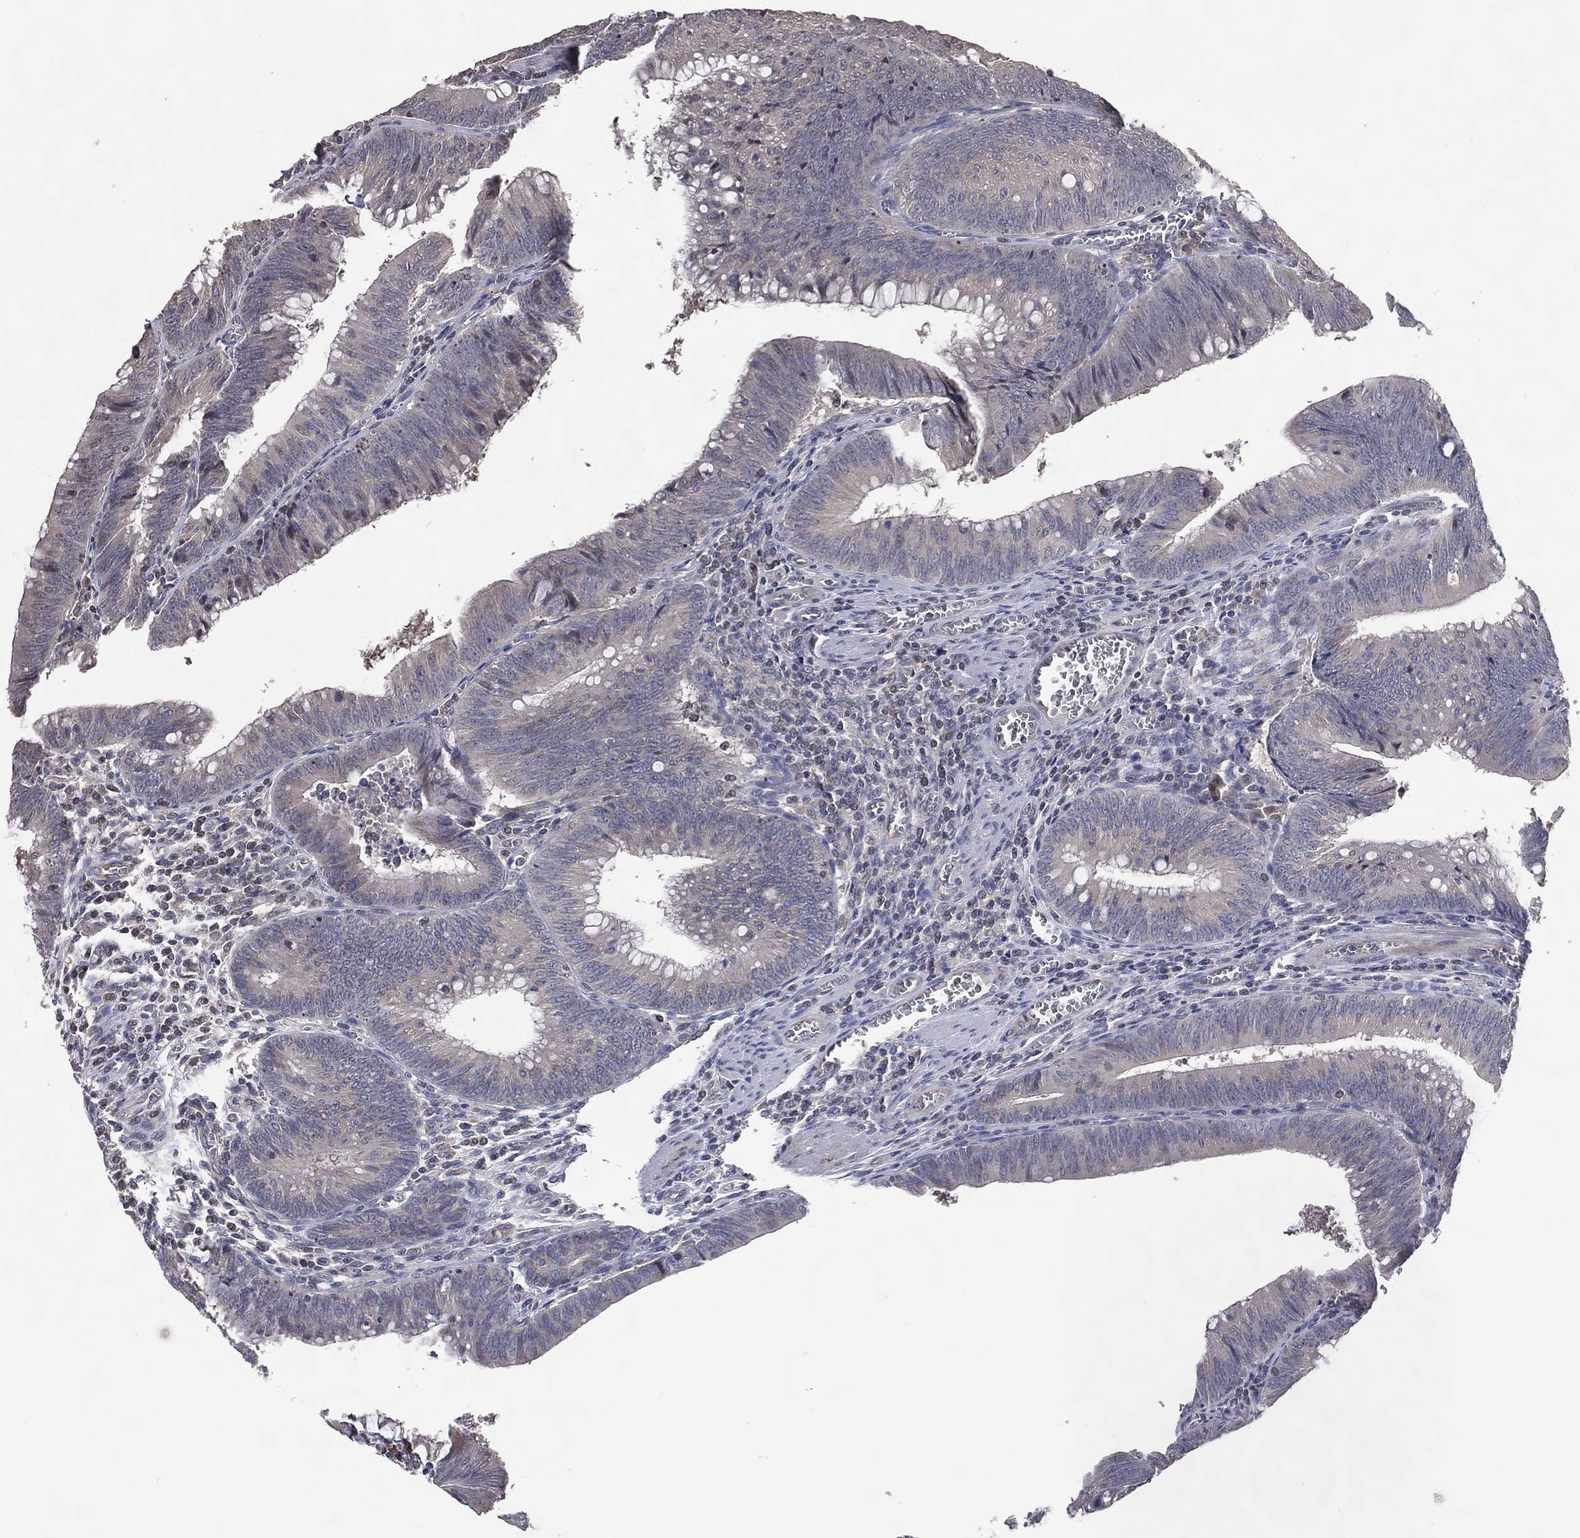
{"staining": {"intensity": "negative", "quantity": "none", "location": "none"}, "tissue": "colorectal cancer", "cell_type": "Tumor cells", "image_type": "cancer", "snomed": [{"axis": "morphology", "description": "Adenocarcinoma, NOS"}, {"axis": "topography", "description": "Rectum"}], "caption": "Tumor cells are negative for protein expression in human colorectal cancer. (DAB (3,3'-diaminobenzidine) IHC with hematoxylin counter stain).", "gene": "DNAH7", "patient": {"sex": "female", "age": 72}}